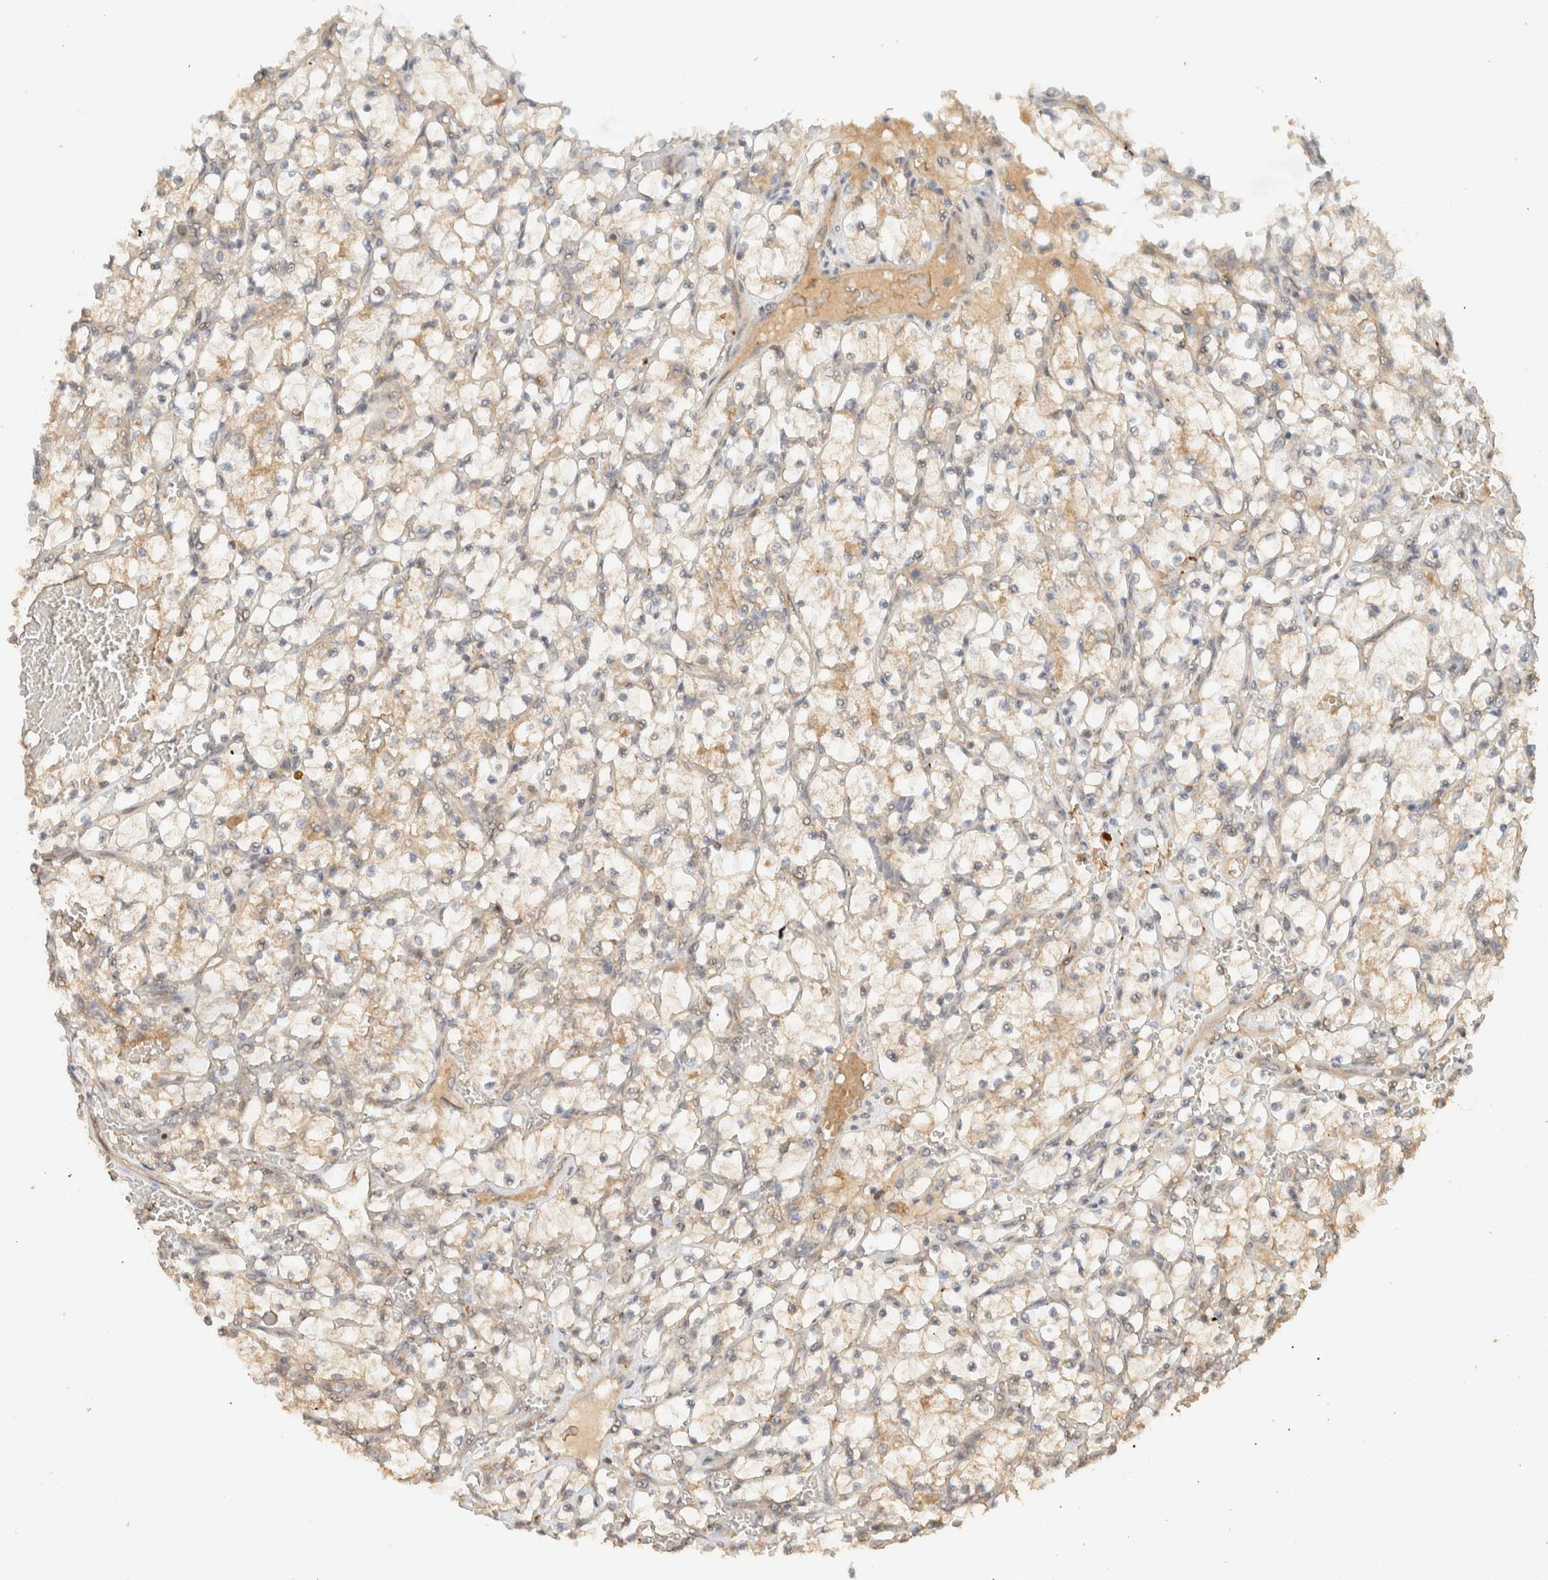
{"staining": {"intensity": "weak", "quantity": "<25%", "location": "cytoplasmic/membranous"}, "tissue": "renal cancer", "cell_type": "Tumor cells", "image_type": "cancer", "snomed": [{"axis": "morphology", "description": "Adenocarcinoma, NOS"}, {"axis": "topography", "description": "Kidney"}], "caption": "The micrograph displays no staining of tumor cells in renal adenocarcinoma.", "gene": "ZBTB34", "patient": {"sex": "female", "age": 69}}